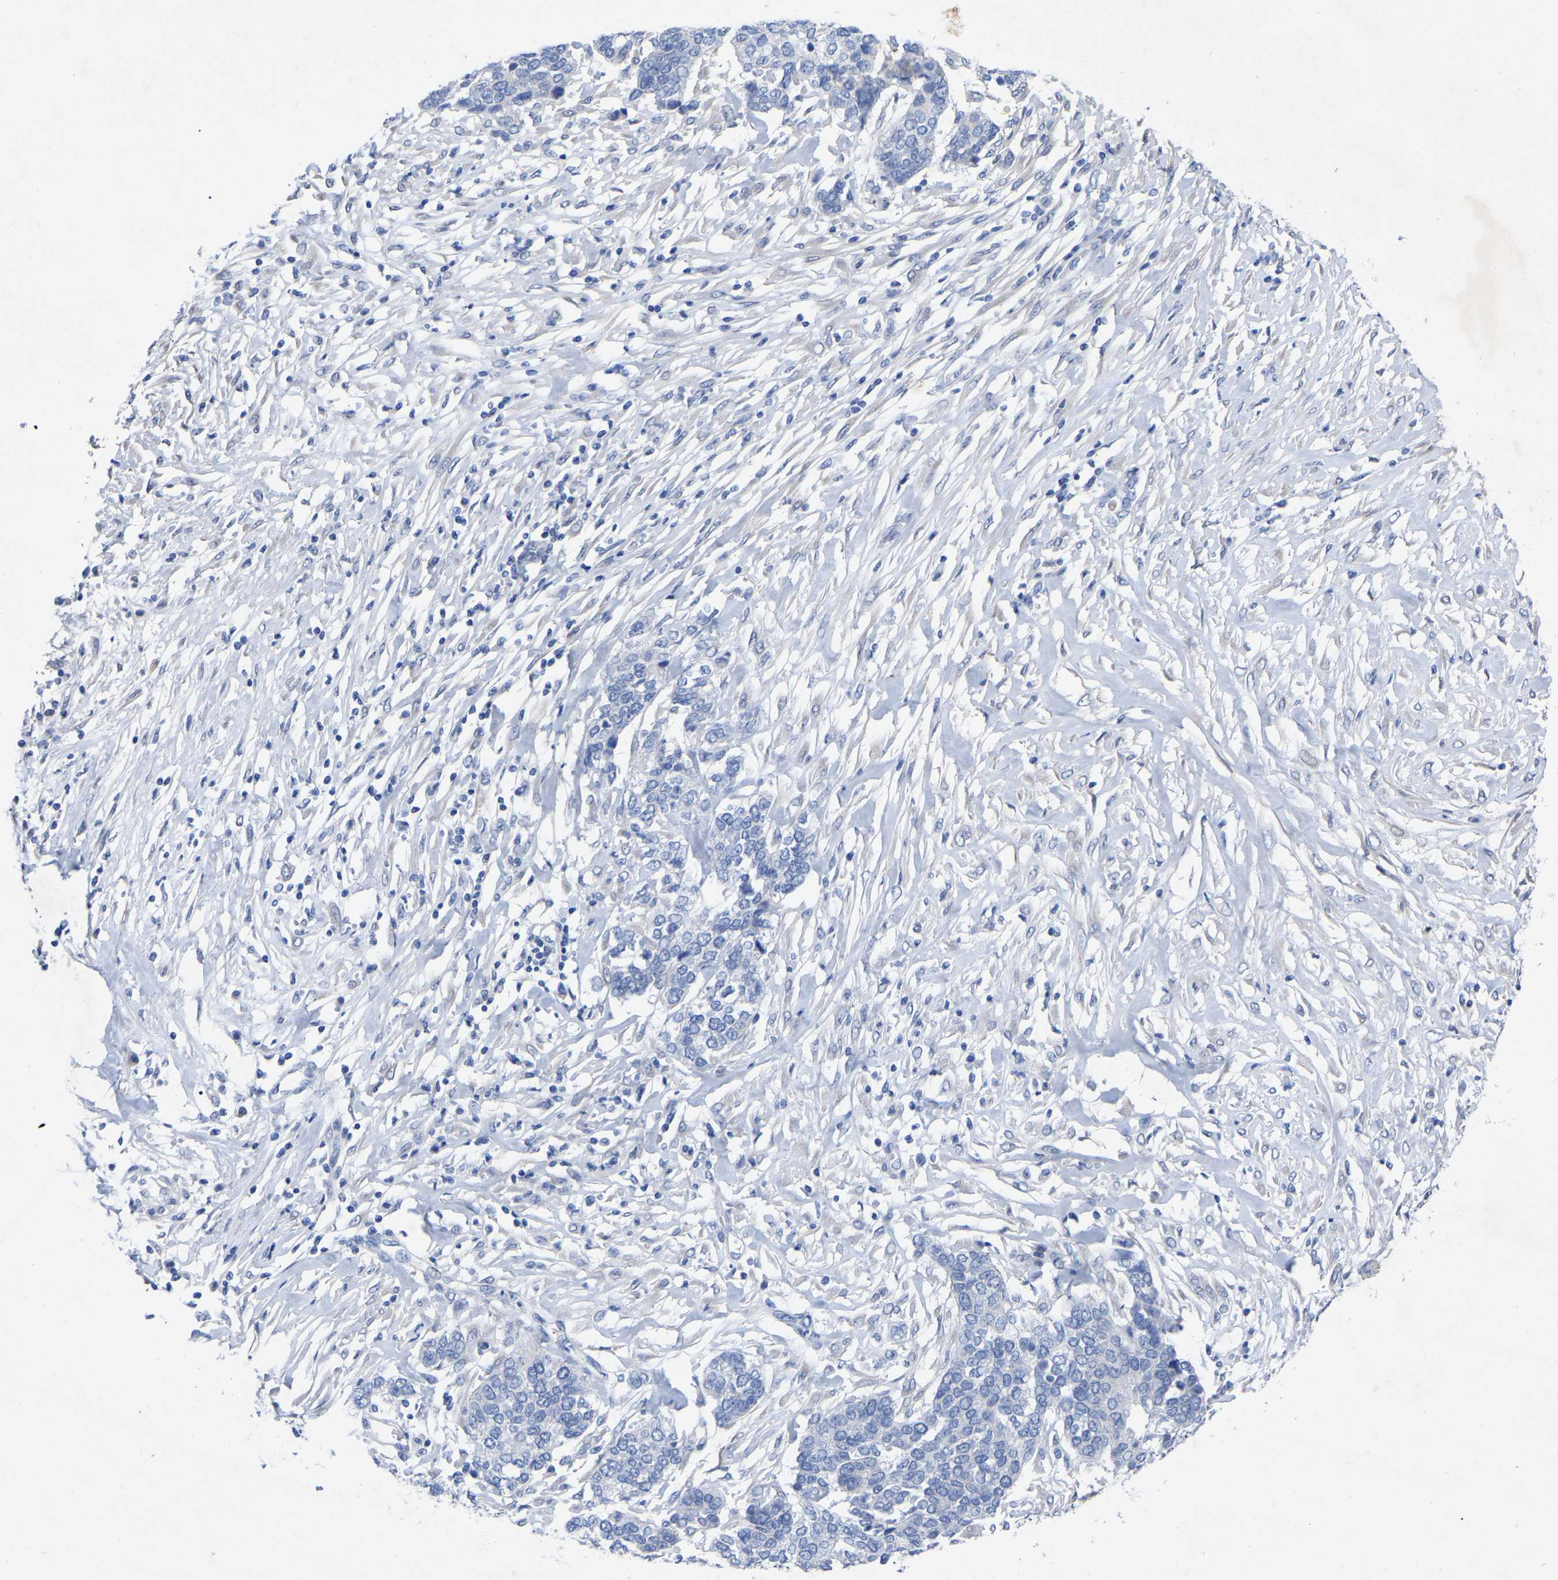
{"staining": {"intensity": "negative", "quantity": "none", "location": "none"}, "tissue": "ovarian cancer", "cell_type": "Tumor cells", "image_type": "cancer", "snomed": [{"axis": "morphology", "description": "Cystadenocarcinoma, serous, NOS"}, {"axis": "topography", "description": "Ovary"}], "caption": "DAB immunohistochemical staining of ovarian serous cystadenocarcinoma displays no significant positivity in tumor cells.", "gene": "STRIP2", "patient": {"sex": "female", "age": 44}}